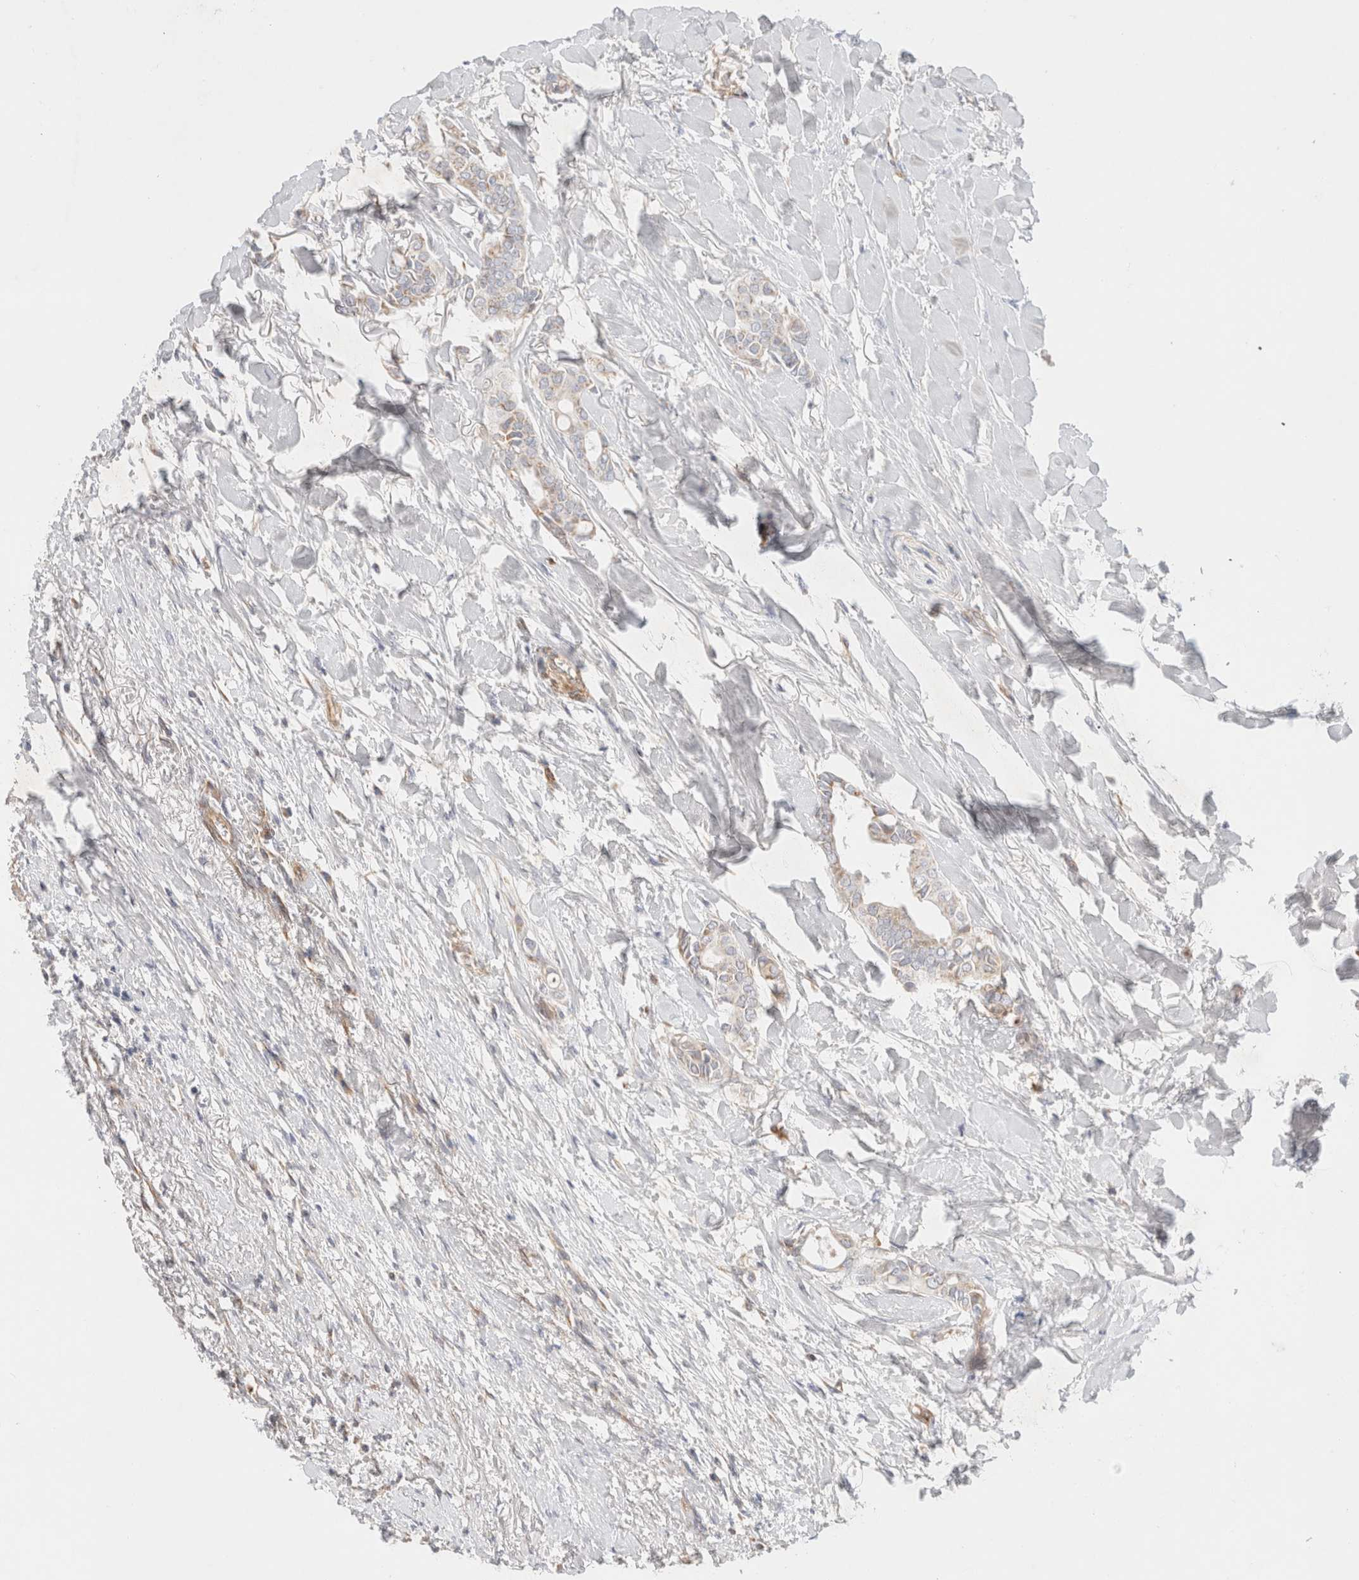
{"staining": {"intensity": "weak", "quantity": "<25%", "location": "cytoplasmic/membranous"}, "tissue": "head and neck cancer", "cell_type": "Tumor cells", "image_type": "cancer", "snomed": [{"axis": "morphology", "description": "Adenocarcinoma, NOS"}, {"axis": "topography", "description": "Salivary gland"}, {"axis": "topography", "description": "Head-Neck"}], "caption": "Immunohistochemistry (IHC) of adenocarcinoma (head and neck) demonstrates no positivity in tumor cells. (Stains: DAB immunohistochemistry (IHC) with hematoxylin counter stain, Microscopy: brightfield microscopy at high magnification).", "gene": "MRM3", "patient": {"sex": "female", "age": 59}}